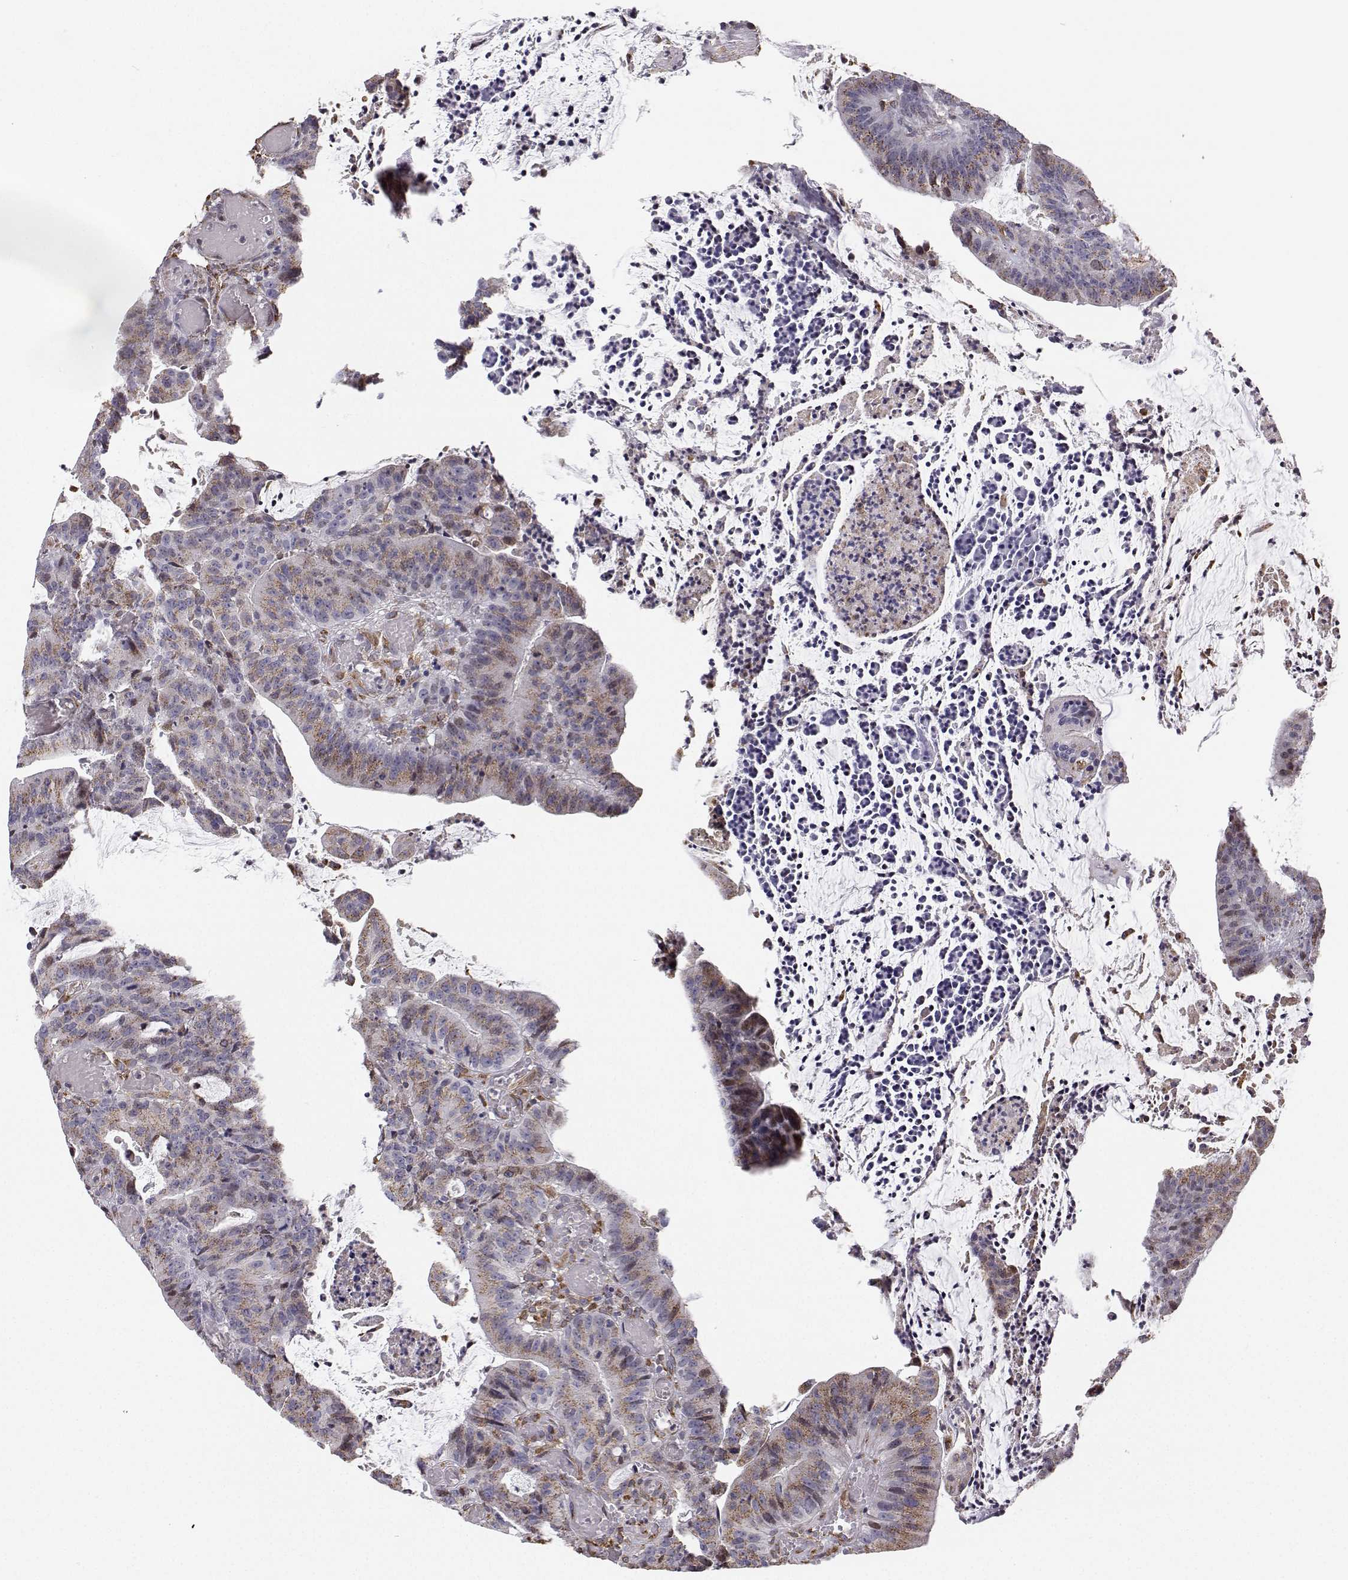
{"staining": {"intensity": "moderate", "quantity": "25%-75%", "location": "cytoplasmic/membranous"}, "tissue": "colorectal cancer", "cell_type": "Tumor cells", "image_type": "cancer", "snomed": [{"axis": "morphology", "description": "Adenocarcinoma, NOS"}, {"axis": "topography", "description": "Colon"}], "caption": "Colorectal cancer (adenocarcinoma) tissue exhibits moderate cytoplasmic/membranous positivity in about 25%-75% of tumor cells", "gene": "STARD13", "patient": {"sex": "female", "age": 78}}